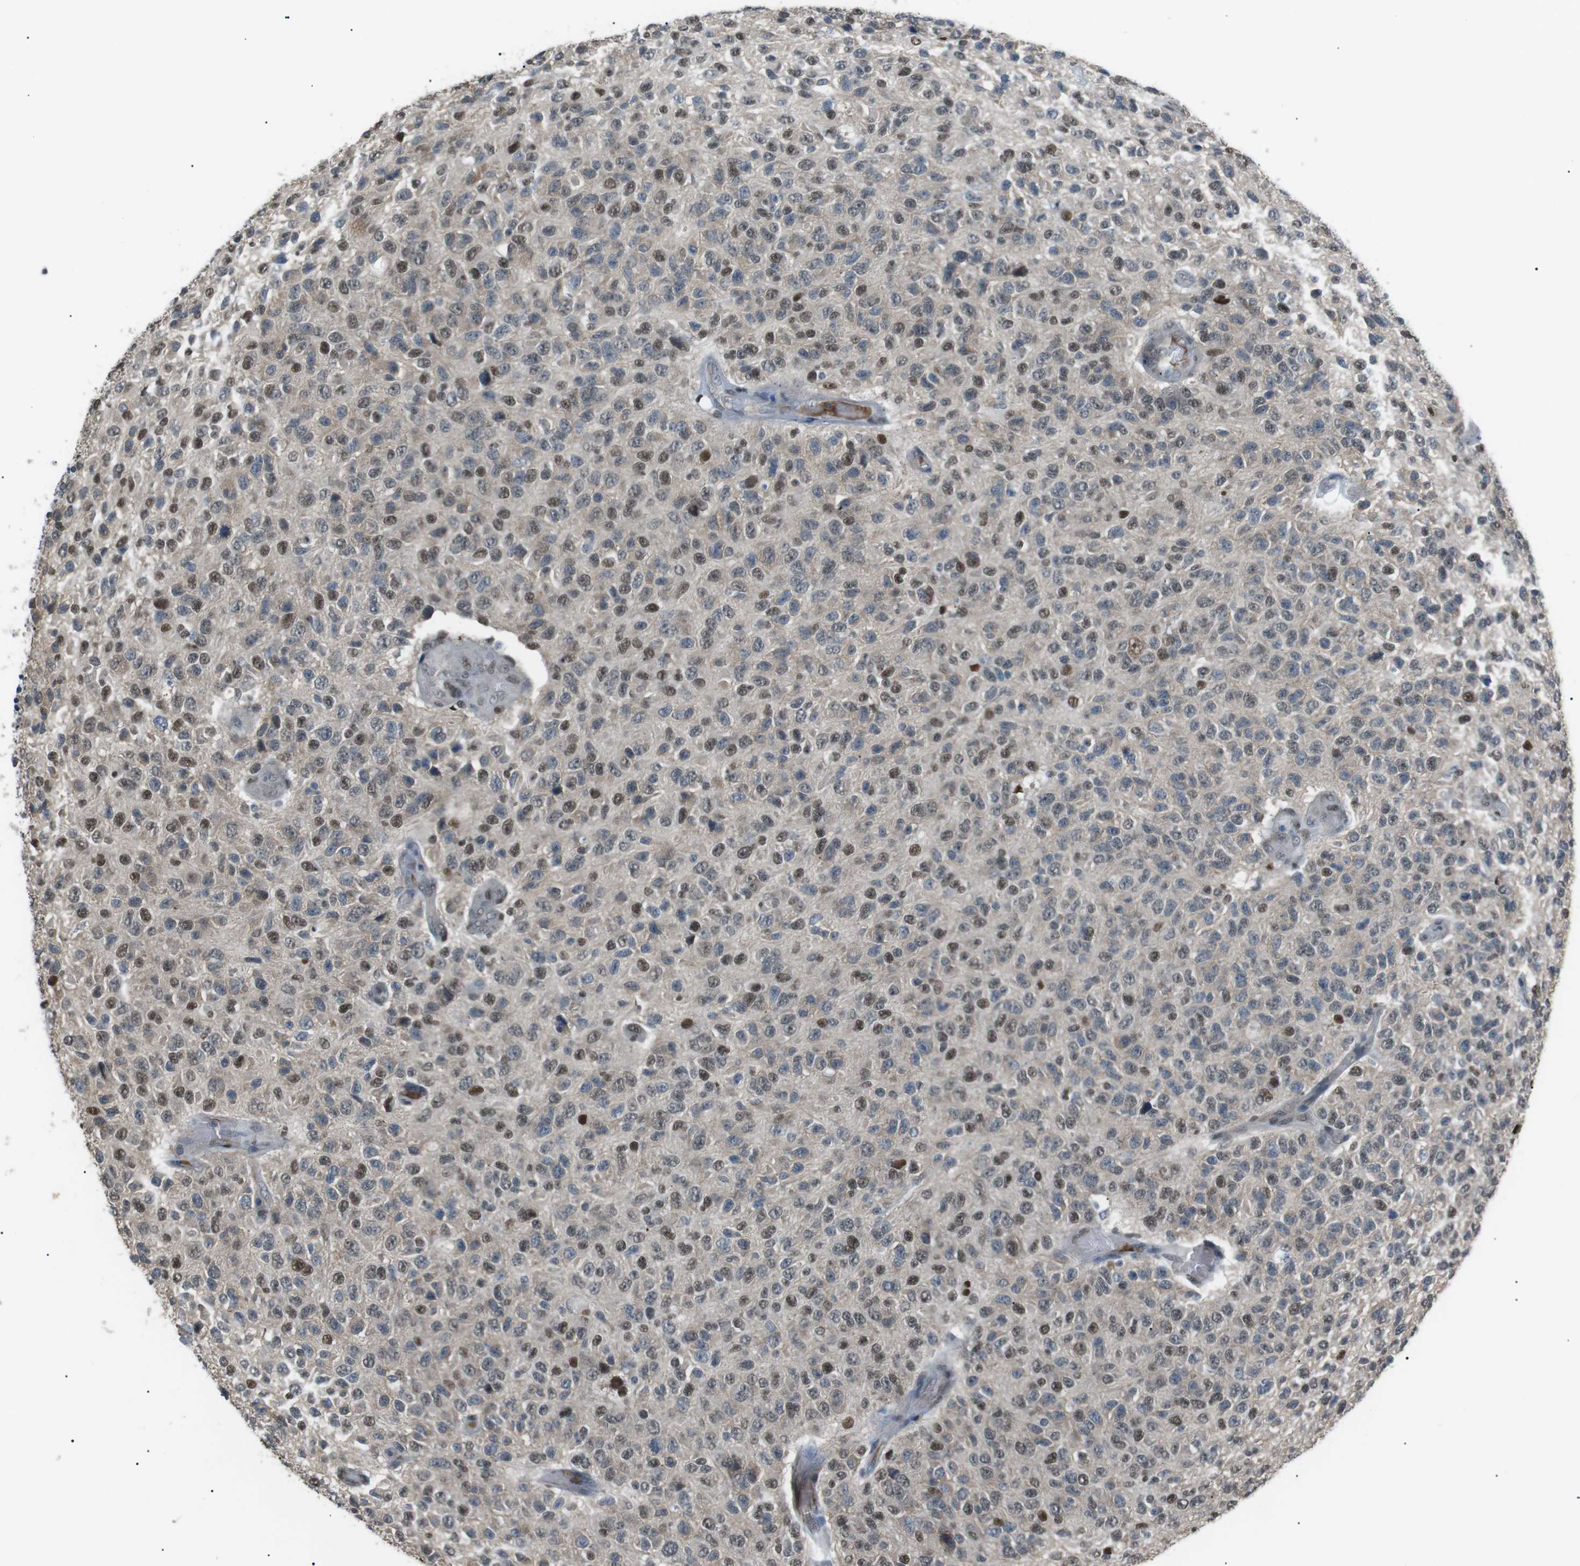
{"staining": {"intensity": "weak", "quantity": "25%-75%", "location": "nuclear"}, "tissue": "glioma", "cell_type": "Tumor cells", "image_type": "cancer", "snomed": [{"axis": "morphology", "description": "Glioma, malignant, High grade"}, {"axis": "topography", "description": "pancreas cauda"}], "caption": "A brown stain labels weak nuclear positivity of a protein in human glioma tumor cells. (IHC, brightfield microscopy, high magnification).", "gene": "SRPK2", "patient": {"sex": "male", "age": 60}}